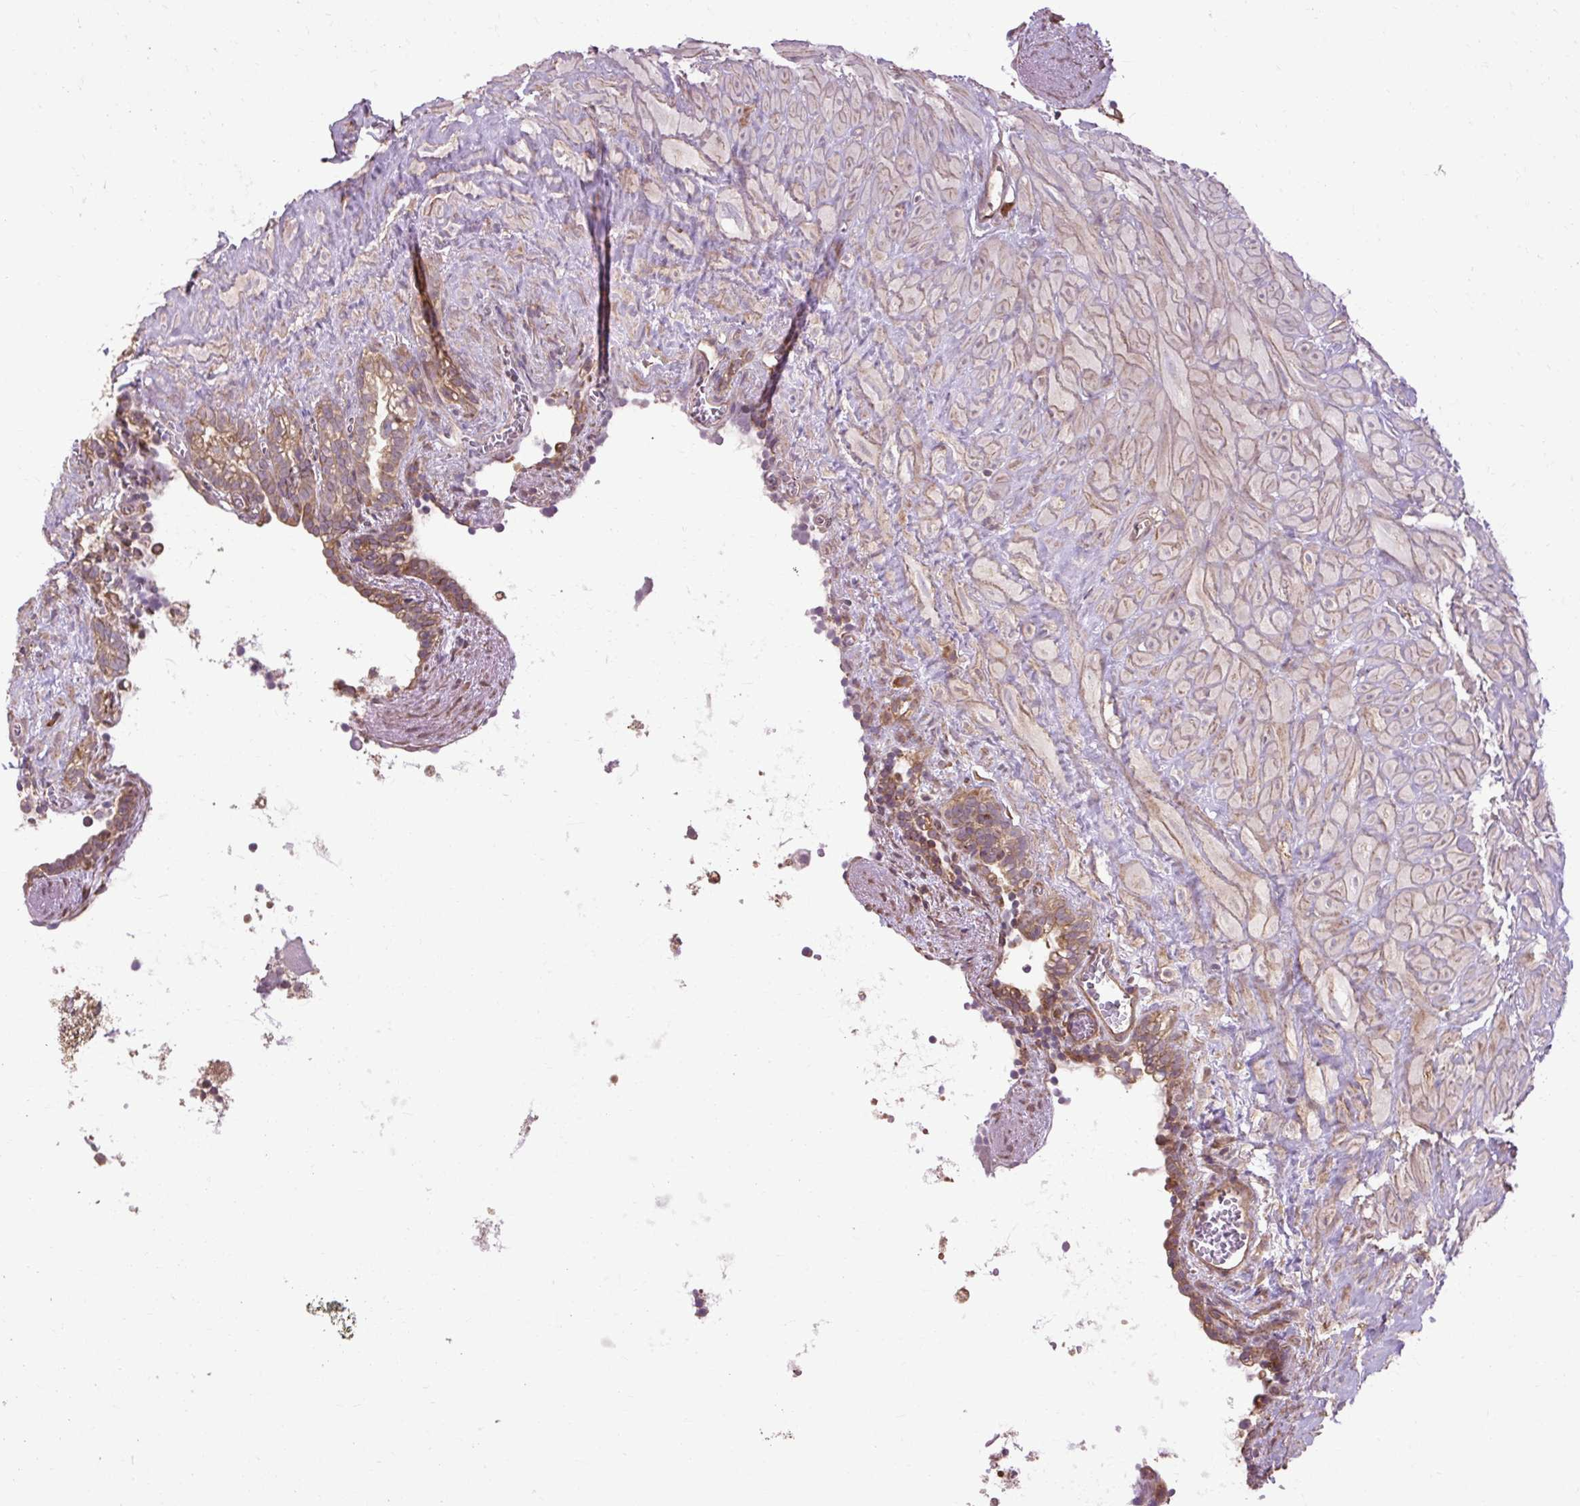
{"staining": {"intensity": "moderate", "quantity": ">75%", "location": "cytoplasmic/membranous"}, "tissue": "seminal vesicle", "cell_type": "Glandular cells", "image_type": "normal", "snomed": [{"axis": "morphology", "description": "Normal tissue, NOS"}, {"axis": "topography", "description": "Seminal veicle"}], "caption": "Benign seminal vesicle shows moderate cytoplasmic/membranous expression in approximately >75% of glandular cells, visualized by immunohistochemistry. Using DAB (brown) and hematoxylin (blue) stains, captured at high magnification using brightfield microscopy.", "gene": "FLRT1", "patient": {"sex": "male", "age": 76}}